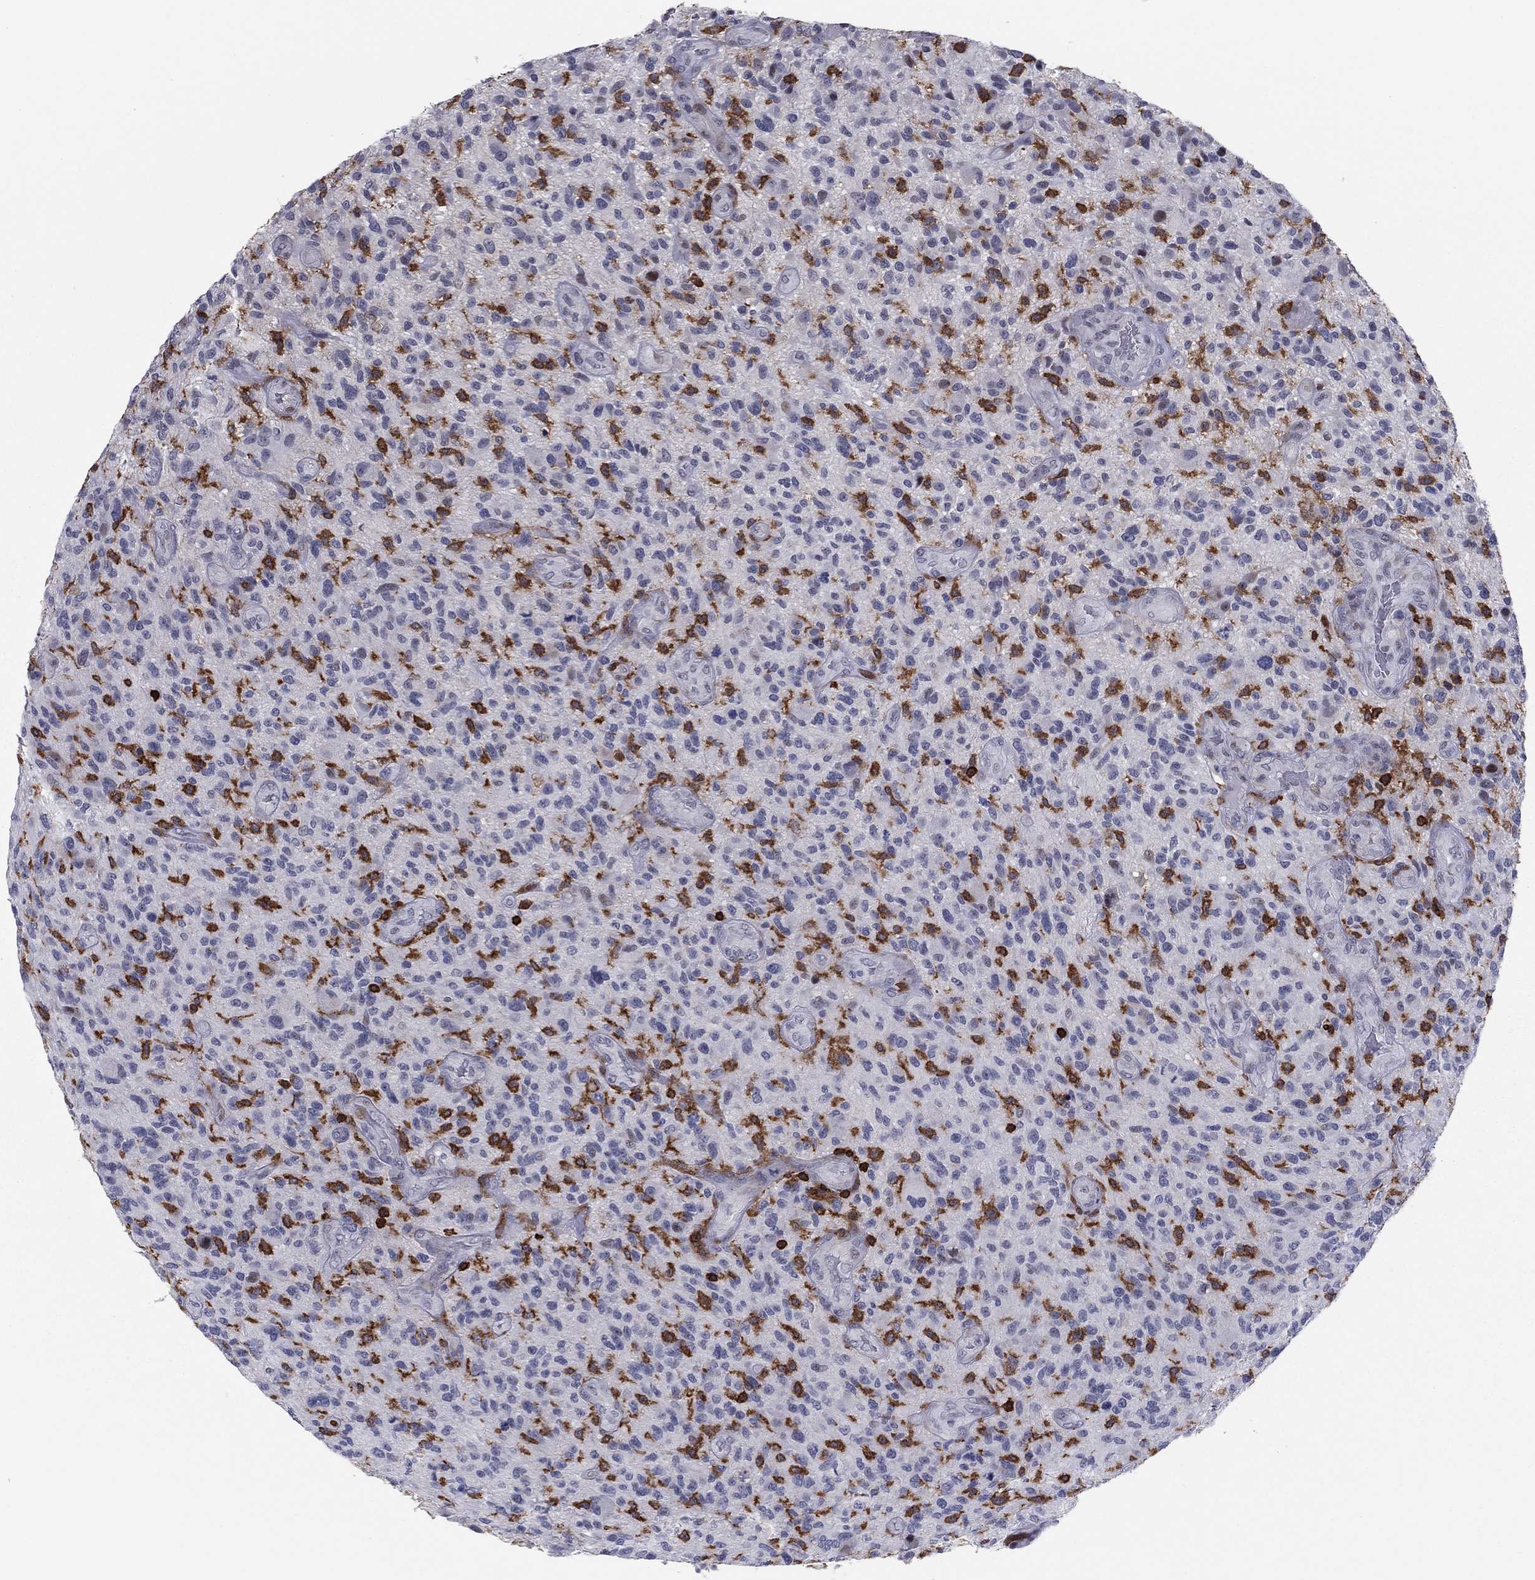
{"staining": {"intensity": "negative", "quantity": "none", "location": "none"}, "tissue": "glioma", "cell_type": "Tumor cells", "image_type": "cancer", "snomed": [{"axis": "morphology", "description": "Glioma, malignant, High grade"}, {"axis": "topography", "description": "Brain"}], "caption": "IHC micrograph of malignant glioma (high-grade) stained for a protein (brown), which shows no staining in tumor cells.", "gene": "ARHGAP27", "patient": {"sex": "male", "age": 47}}